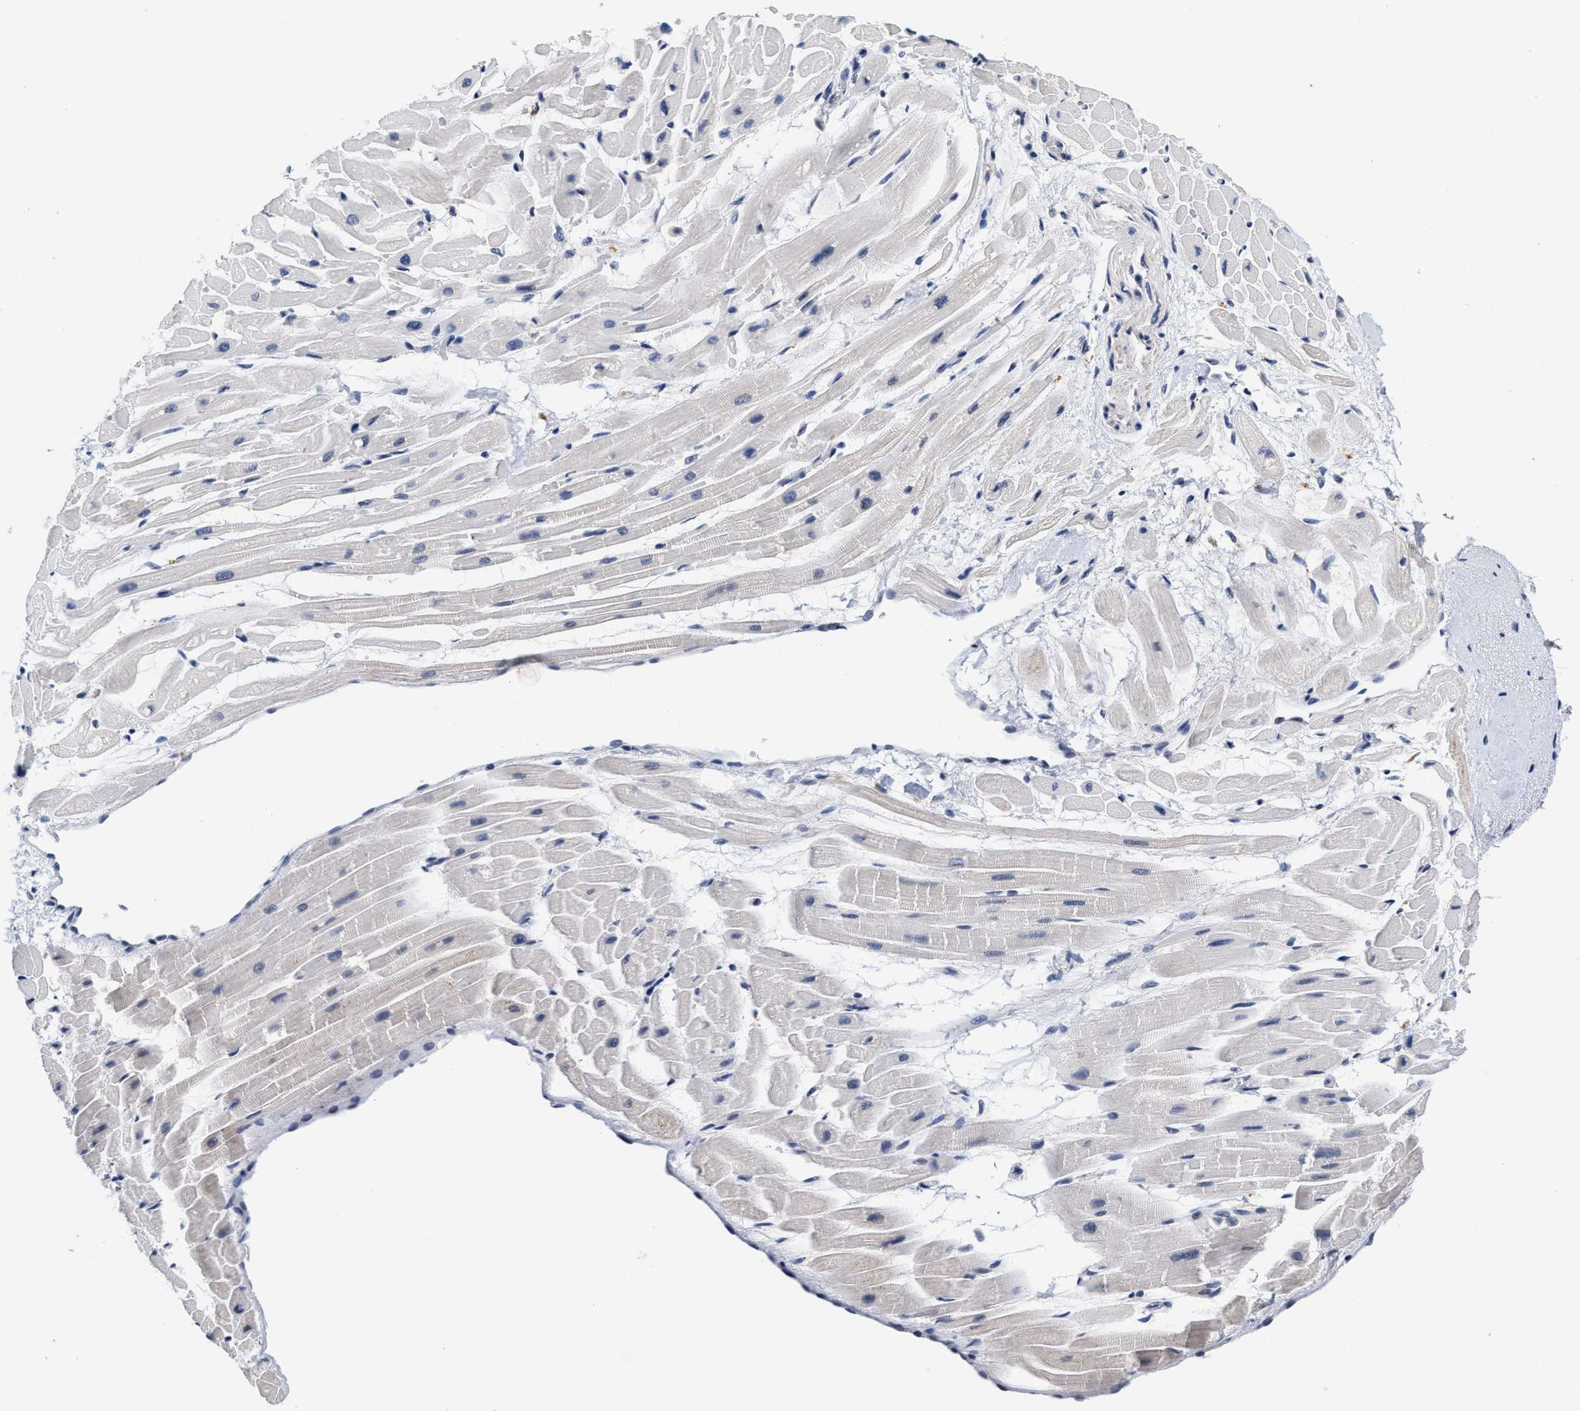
{"staining": {"intensity": "strong", "quantity": "<25%", "location": "nuclear"}, "tissue": "heart muscle", "cell_type": "Cardiomyocytes", "image_type": "normal", "snomed": [{"axis": "morphology", "description": "Normal tissue, NOS"}, {"axis": "topography", "description": "Heart"}], "caption": "IHC staining of benign heart muscle, which demonstrates medium levels of strong nuclear expression in approximately <25% of cardiomyocytes indicating strong nuclear protein expression. The staining was performed using DAB (3,3'-diaminobenzidine) (brown) for protein detection and nuclei were counterstained in hematoxylin (blue).", "gene": "INIP", "patient": {"sex": "male", "age": 45}}